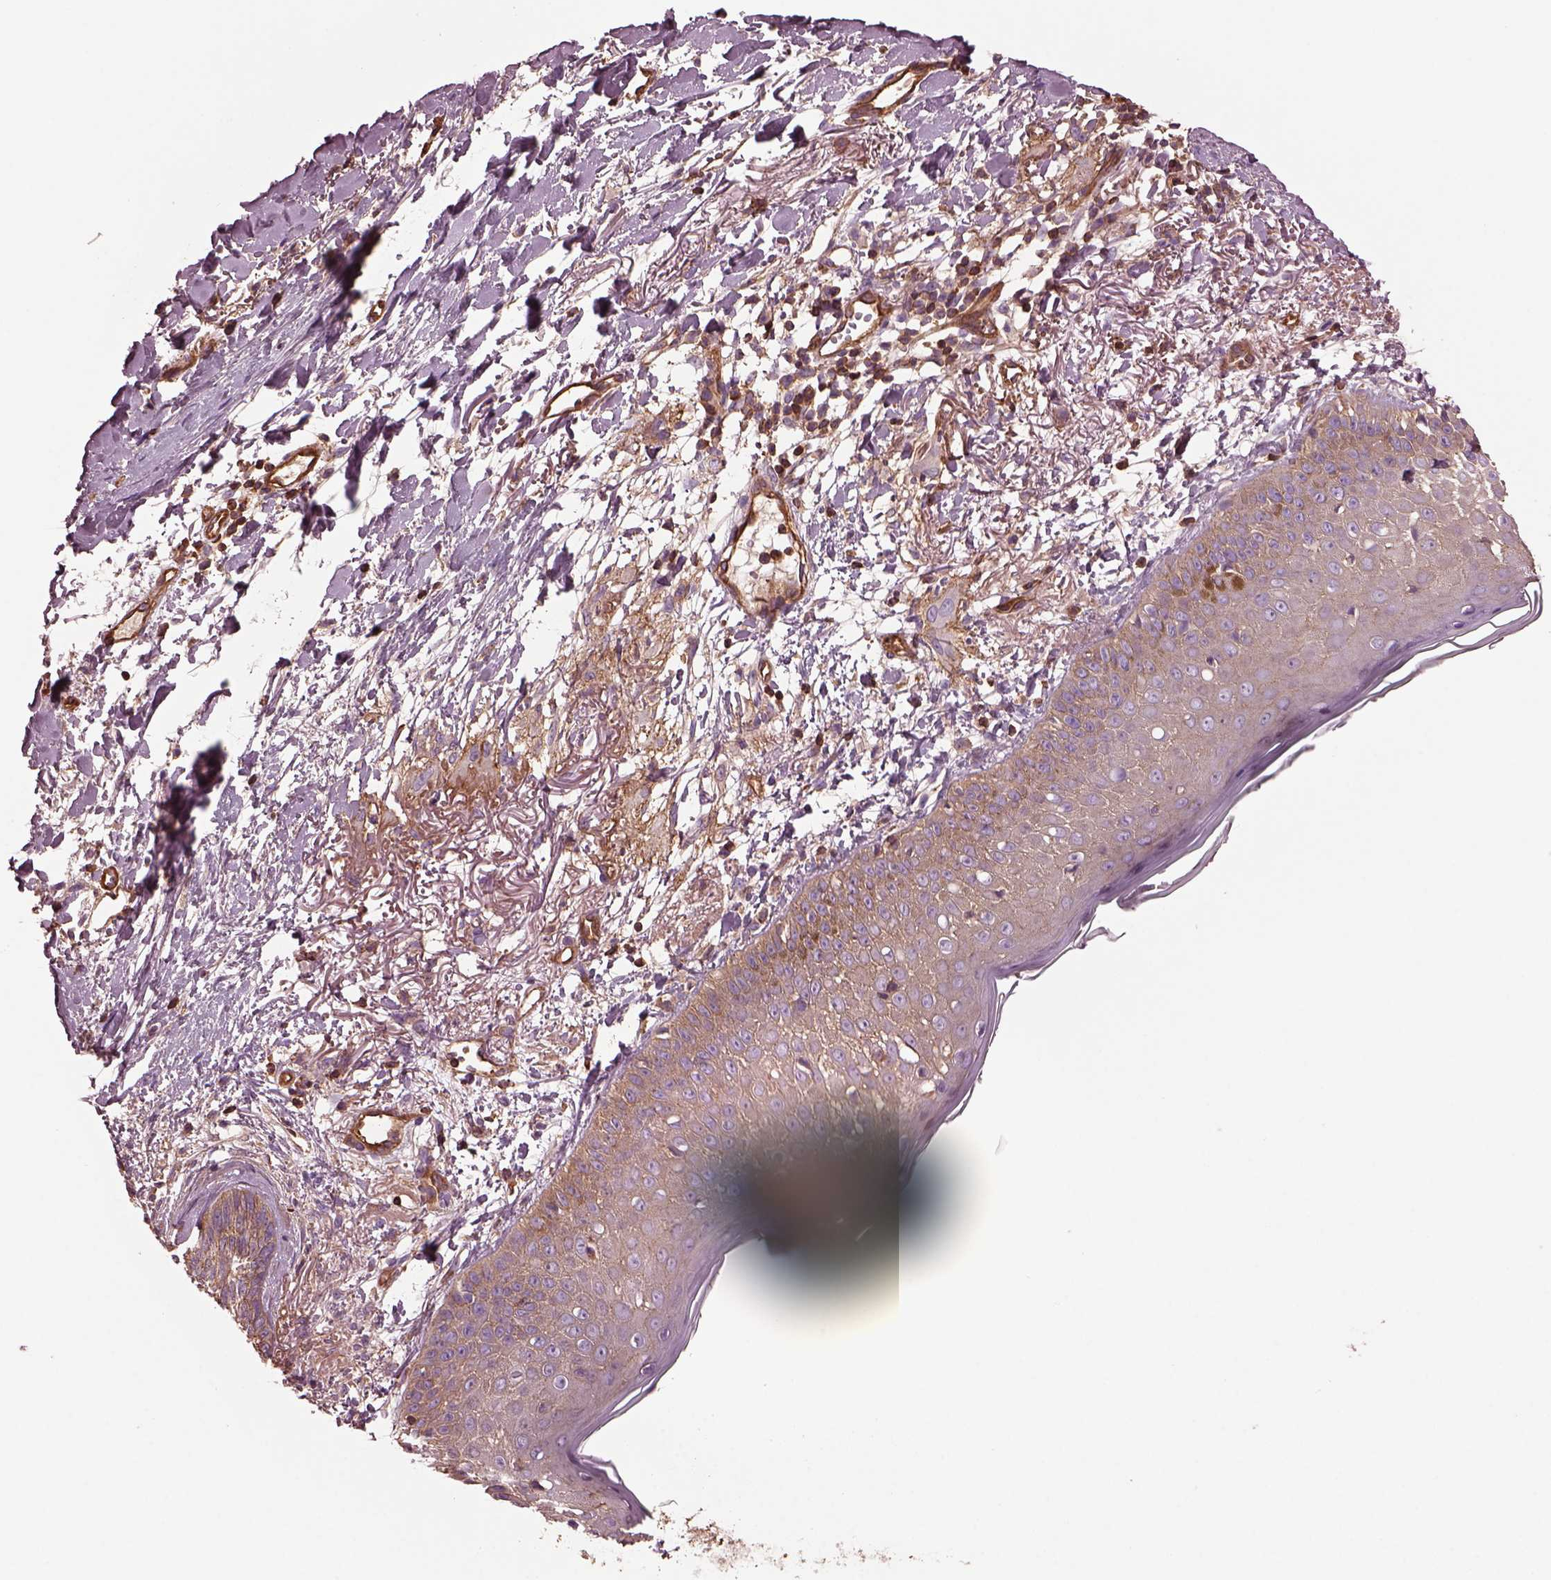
{"staining": {"intensity": "moderate", "quantity": ">75%", "location": "cytoplasmic/membranous"}, "tissue": "skin cancer", "cell_type": "Tumor cells", "image_type": "cancer", "snomed": [{"axis": "morphology", "description": "Normal tissue, NOS"}, {"axis": "morphology", "description": "Basal cell carcinoma"}, {"axis": "topography", "description": "Skin"}], "caption": "Human skin cancer stained with a protein marker demonstrates moderate staining in tumor cells.", "gene": "MYL6", "patient": {"sex": "male", "age": 84}}